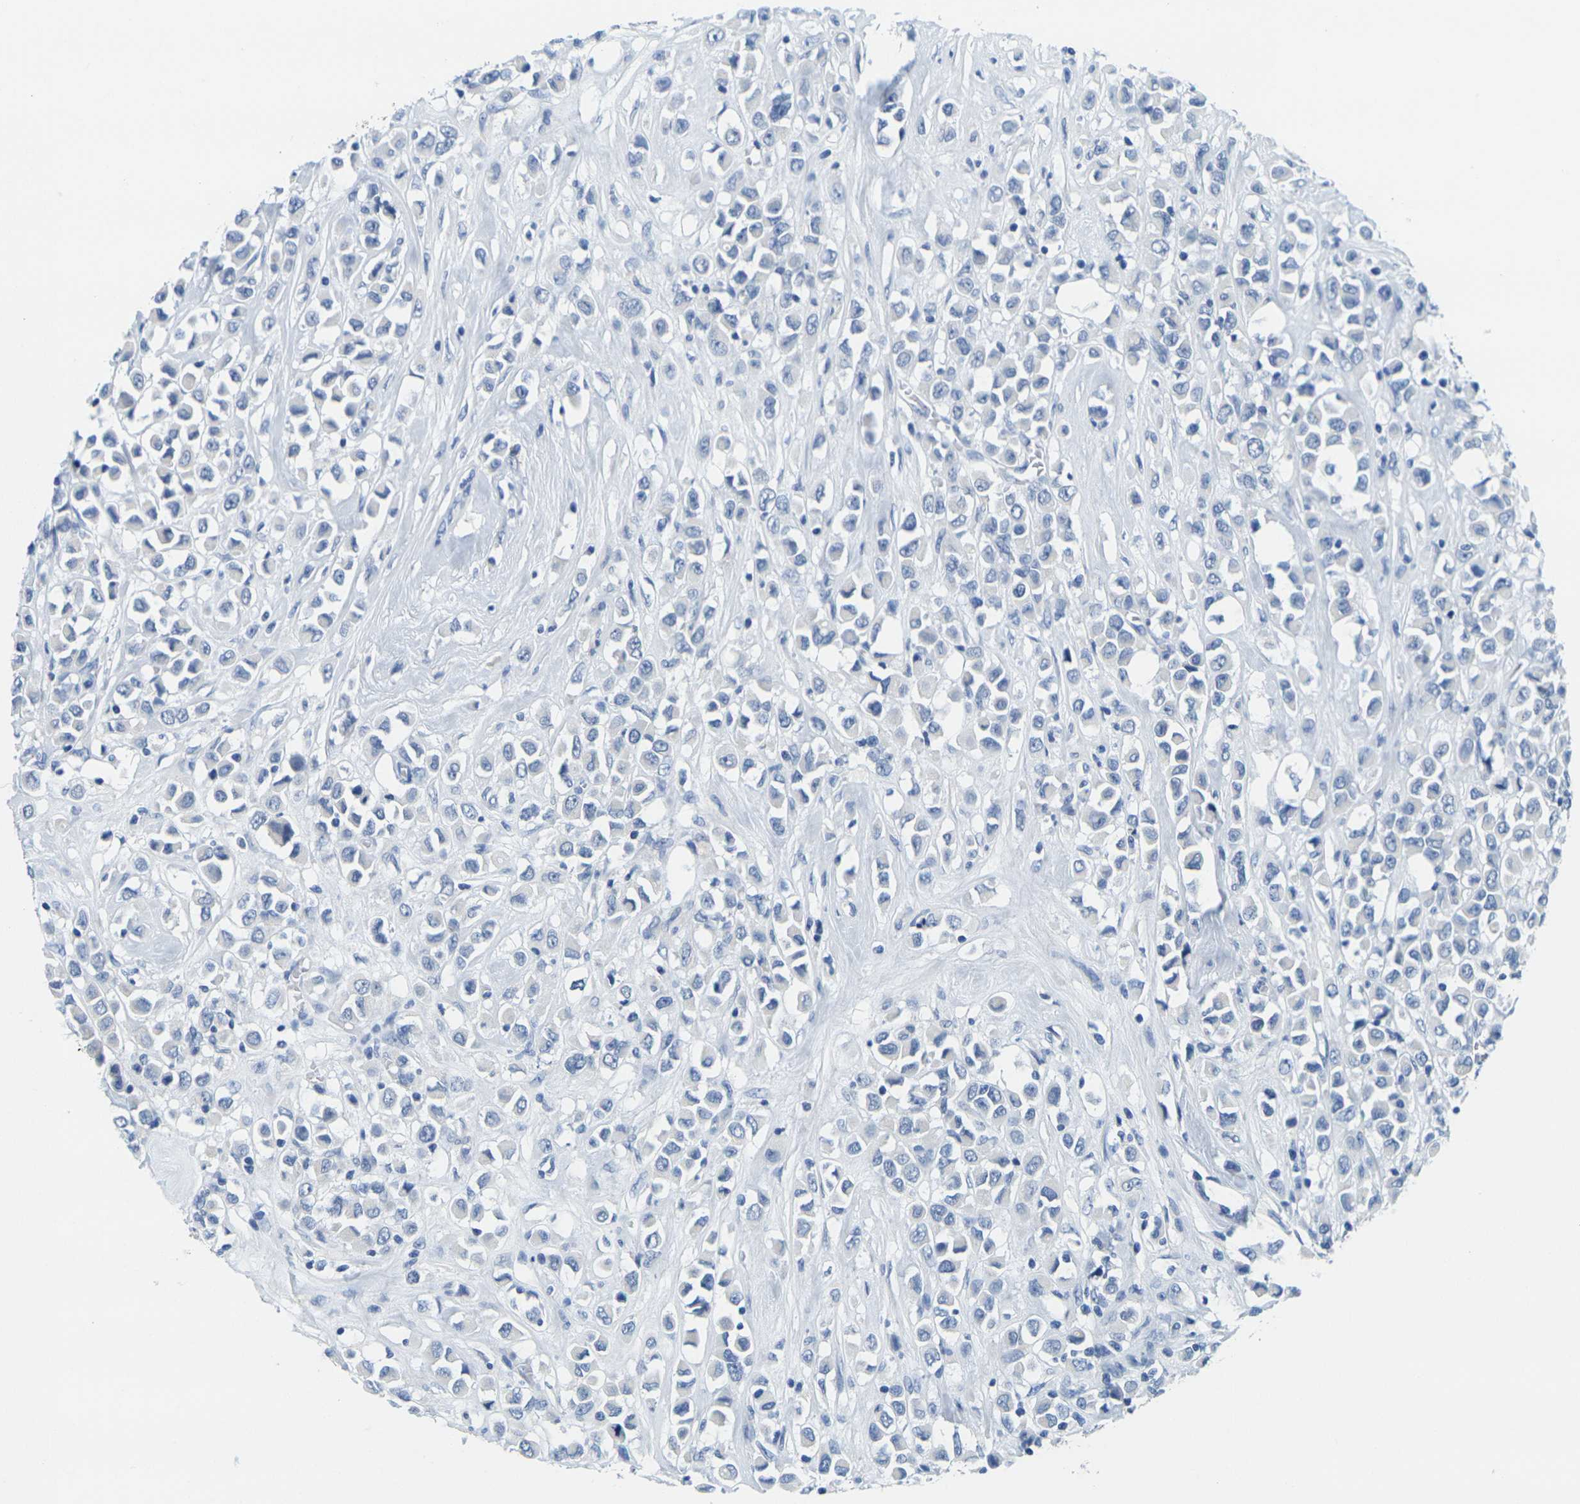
{"staining": {"intensity": "negative", "quantity": "none", "location": "none"}, "tissue": "breast cancer", "cell_type": "Tumor cells", "image_type": "cancer", "snomed": [{"axis": "morphology", "description": "Duct carcinoma"}, {"axis": "topography", "description": "Breast"}], "caption": "This is an immunohistochemistry image of breast cancer. There is no expression in tumor cells.", "gene": "FAM3D", "patient": {"sex": "female", "age": 61}}